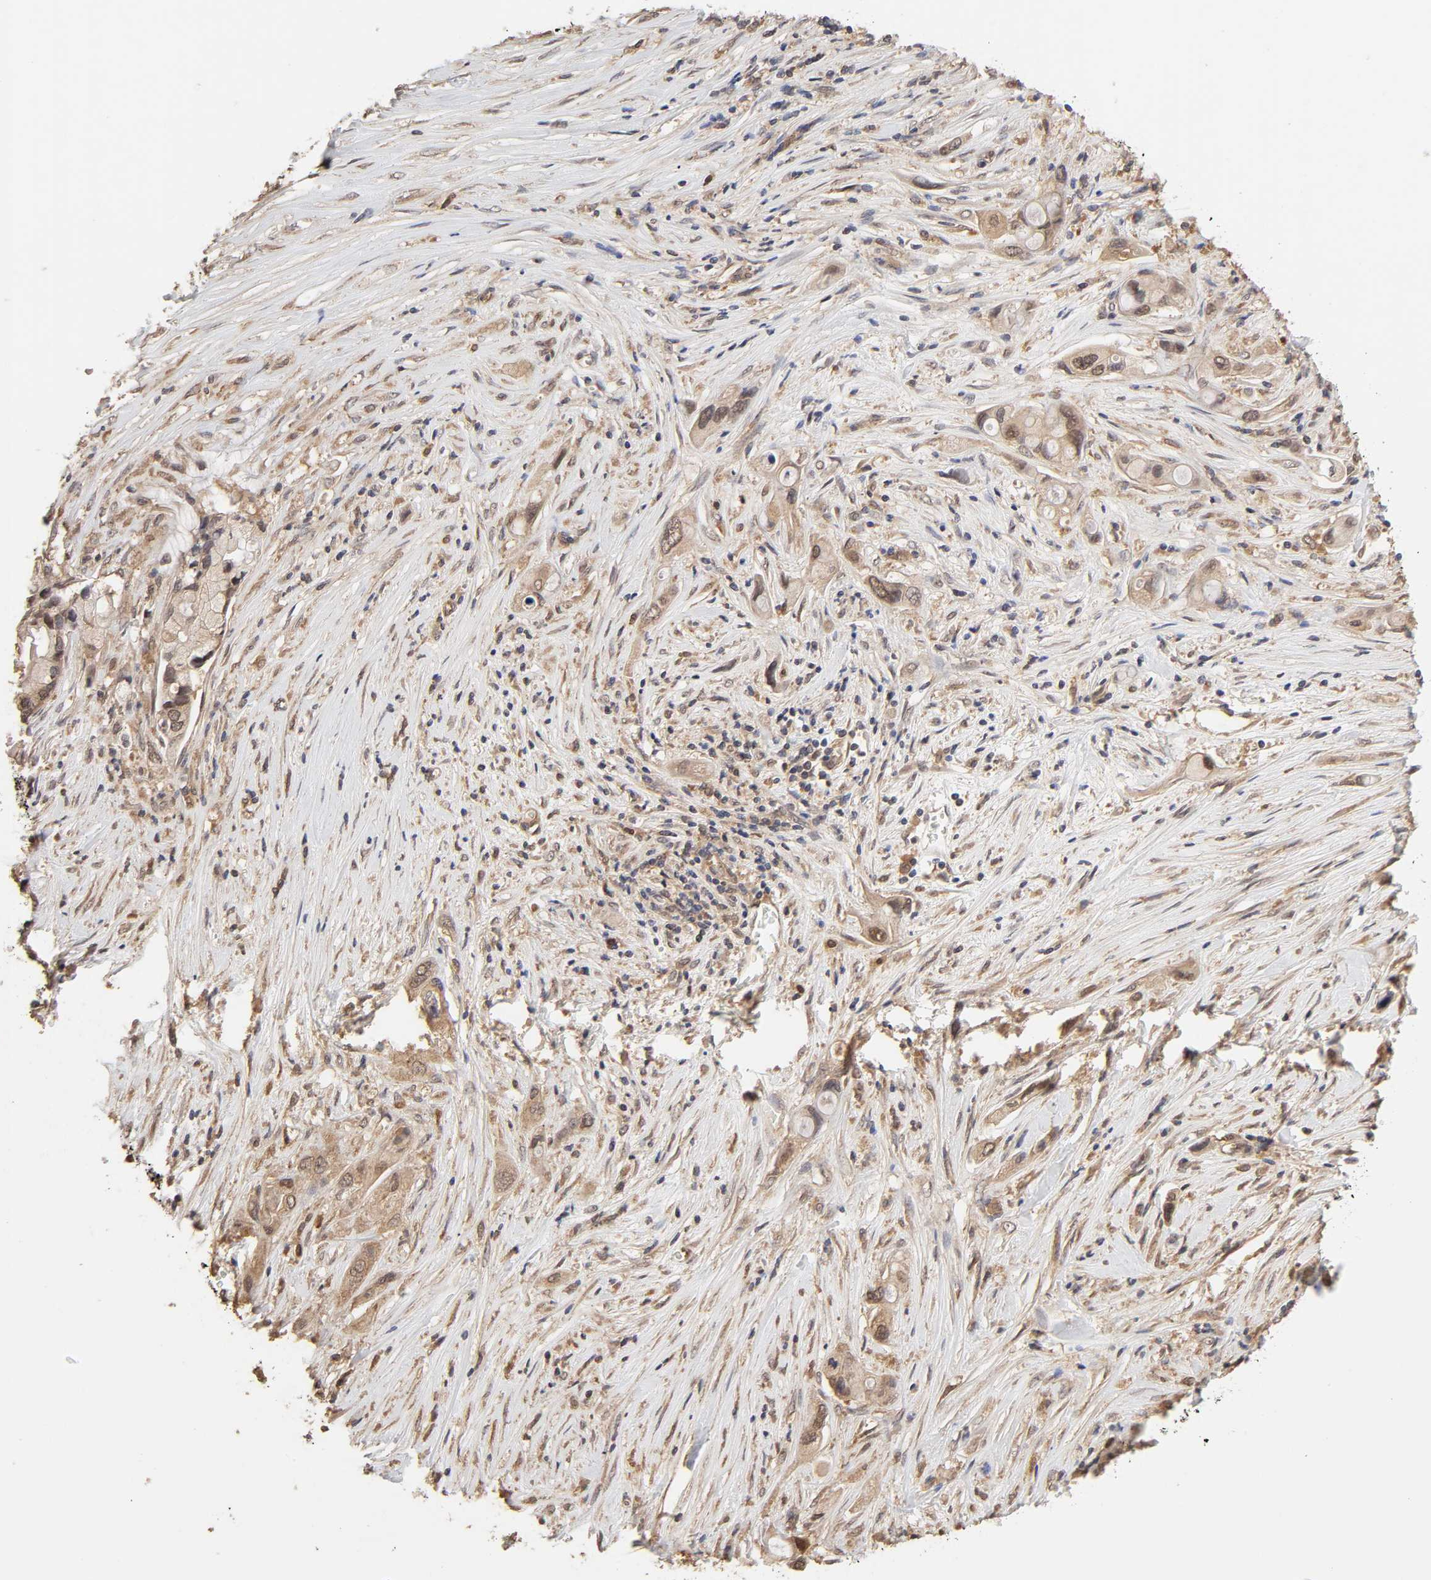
{"staining": {"intensity": "moderate", "quantity": ">75%", "location": "cytoplasmic/membranous"}, "tissue": "pancreatic cancer", "cell_type": "Tumor cells", "image_type": "cancer", "snomed": [{"axis": "morphology", "description": "Adenocarcinoma, NOS"}, {"axis": "topography", "description": "Pancreas"}], "caption": "Brown immunohistochemical staining in pancreatic cancer (adenocarcinoma) displays moderate cytoplasmic/membranous expression in approximately >75% of tumor cells.", "gene": "MAPK1", "patient": {"sex": "female", "age": 59}}